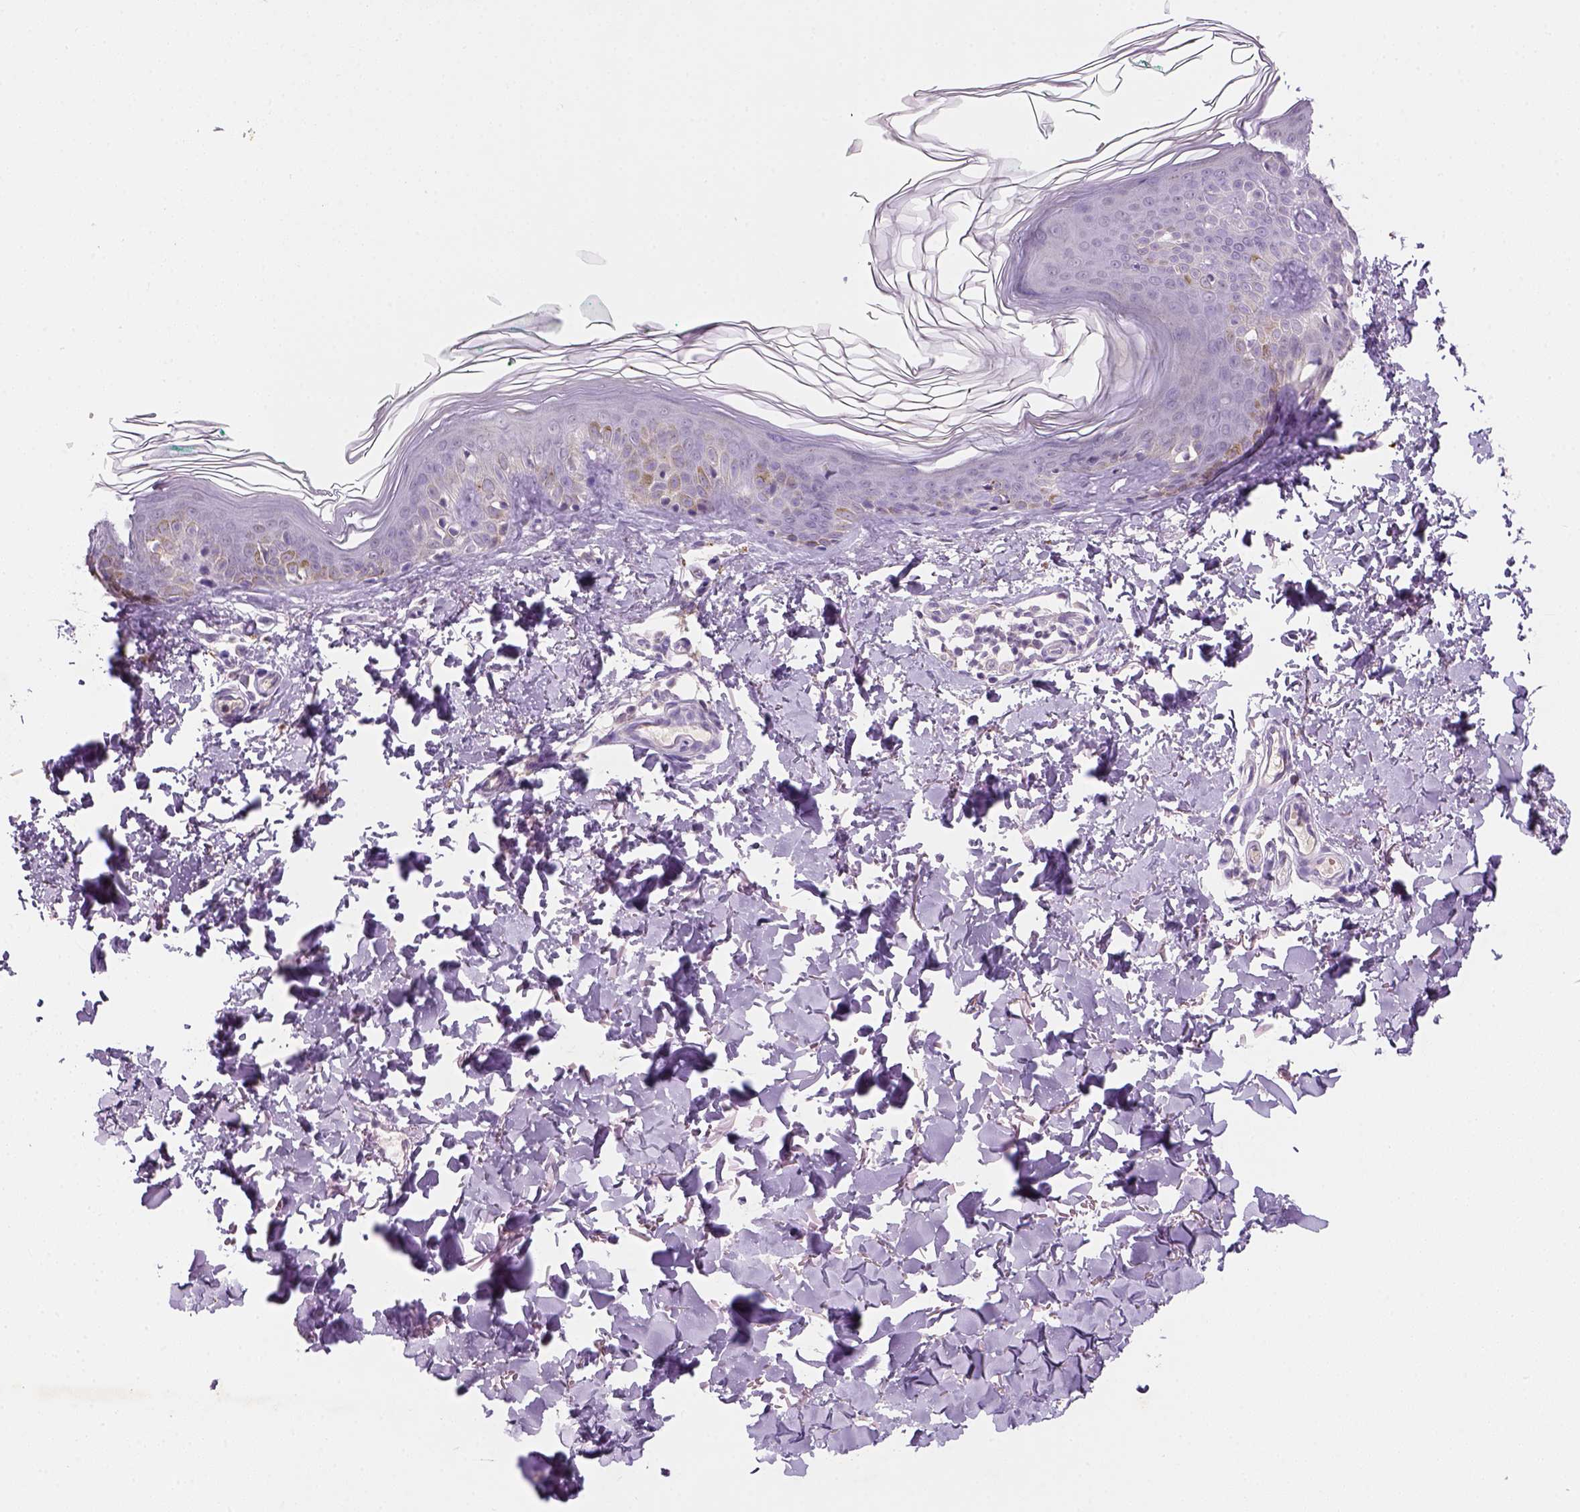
{"staining": {"intensity": "negative", "quantity": "none", "location": "none"}, "tissue": "skin", "cell_type": "Fibroblasts", "image_type": "normal", "snomed": [{"axis": "morphology", "description": "Normal tissue, NOS"}, {"axis": "topography", "description": "Skin"}, {"axis": "topography", "description": "Peripheral nerve tissue"}], "caption": "Skin stained for a protein using IHC reveals no staining fibroblasts.", "gene": "ZMAT4", "patient": {"sex": "female", "age": 45}}